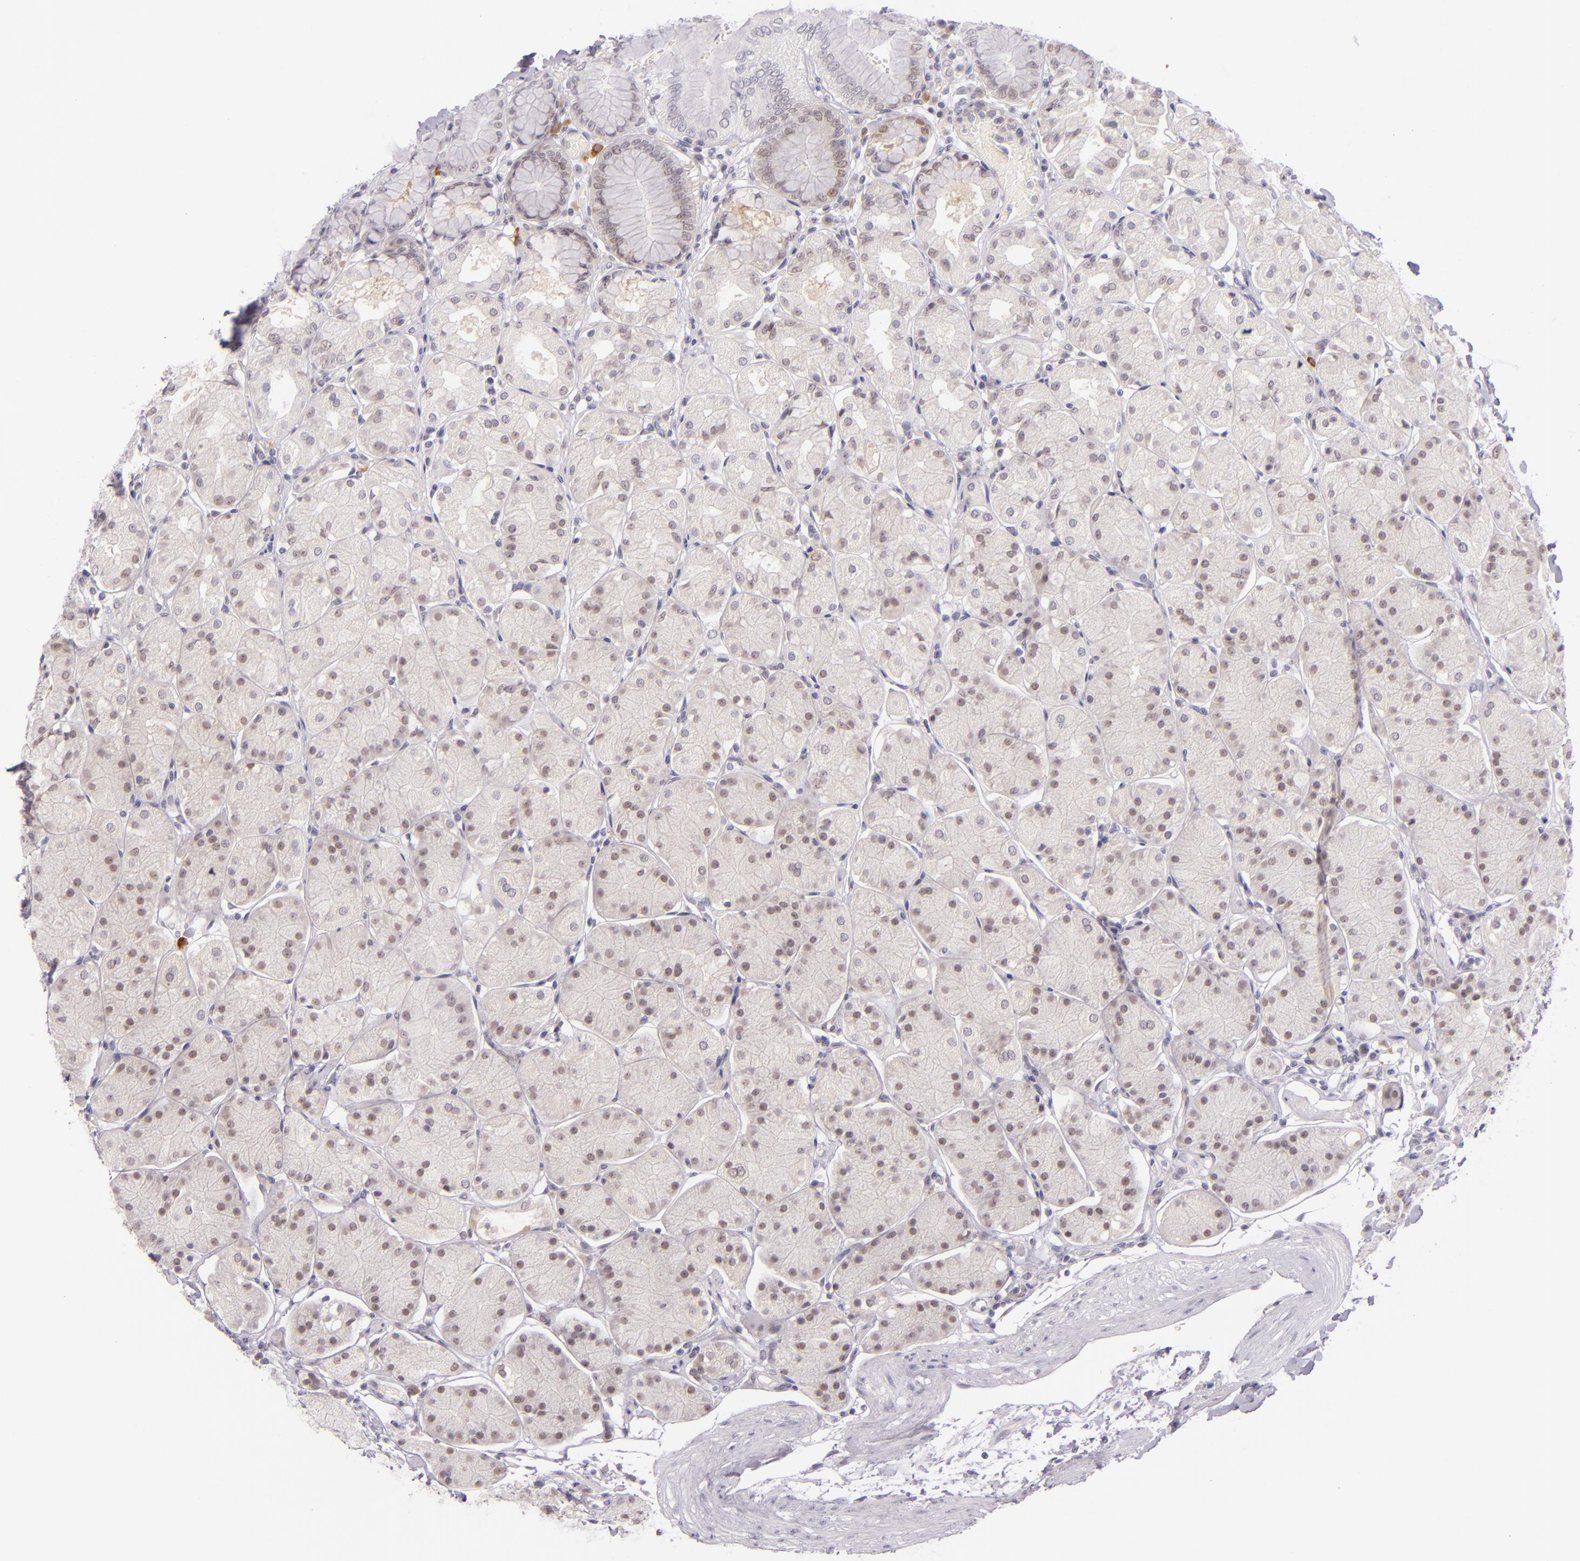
{"staining": {"intensity": "moderate", "quantity": "25%-75%", "location": "cytoplasmic/membranous,nuclear"}, "tissue": "stomach", "cell_type": "Glandular cells", "image_type": "normal", "snomed": [{"axis": "morphology", "description": "Normal tissue, NOS"}, {"axis": "topography", "description": "Stomach, upper"}, {"axis": "topography", "description": "Stomach"}], "caption": "Stomach stained for a protein (brown) demonstrates moderate cytoplasmic/membranous,nuclear positive staining in about 25%-75% of glandular cells.", "gene": "CSE1L", "patient": {"sex": "male", "age": 76}}